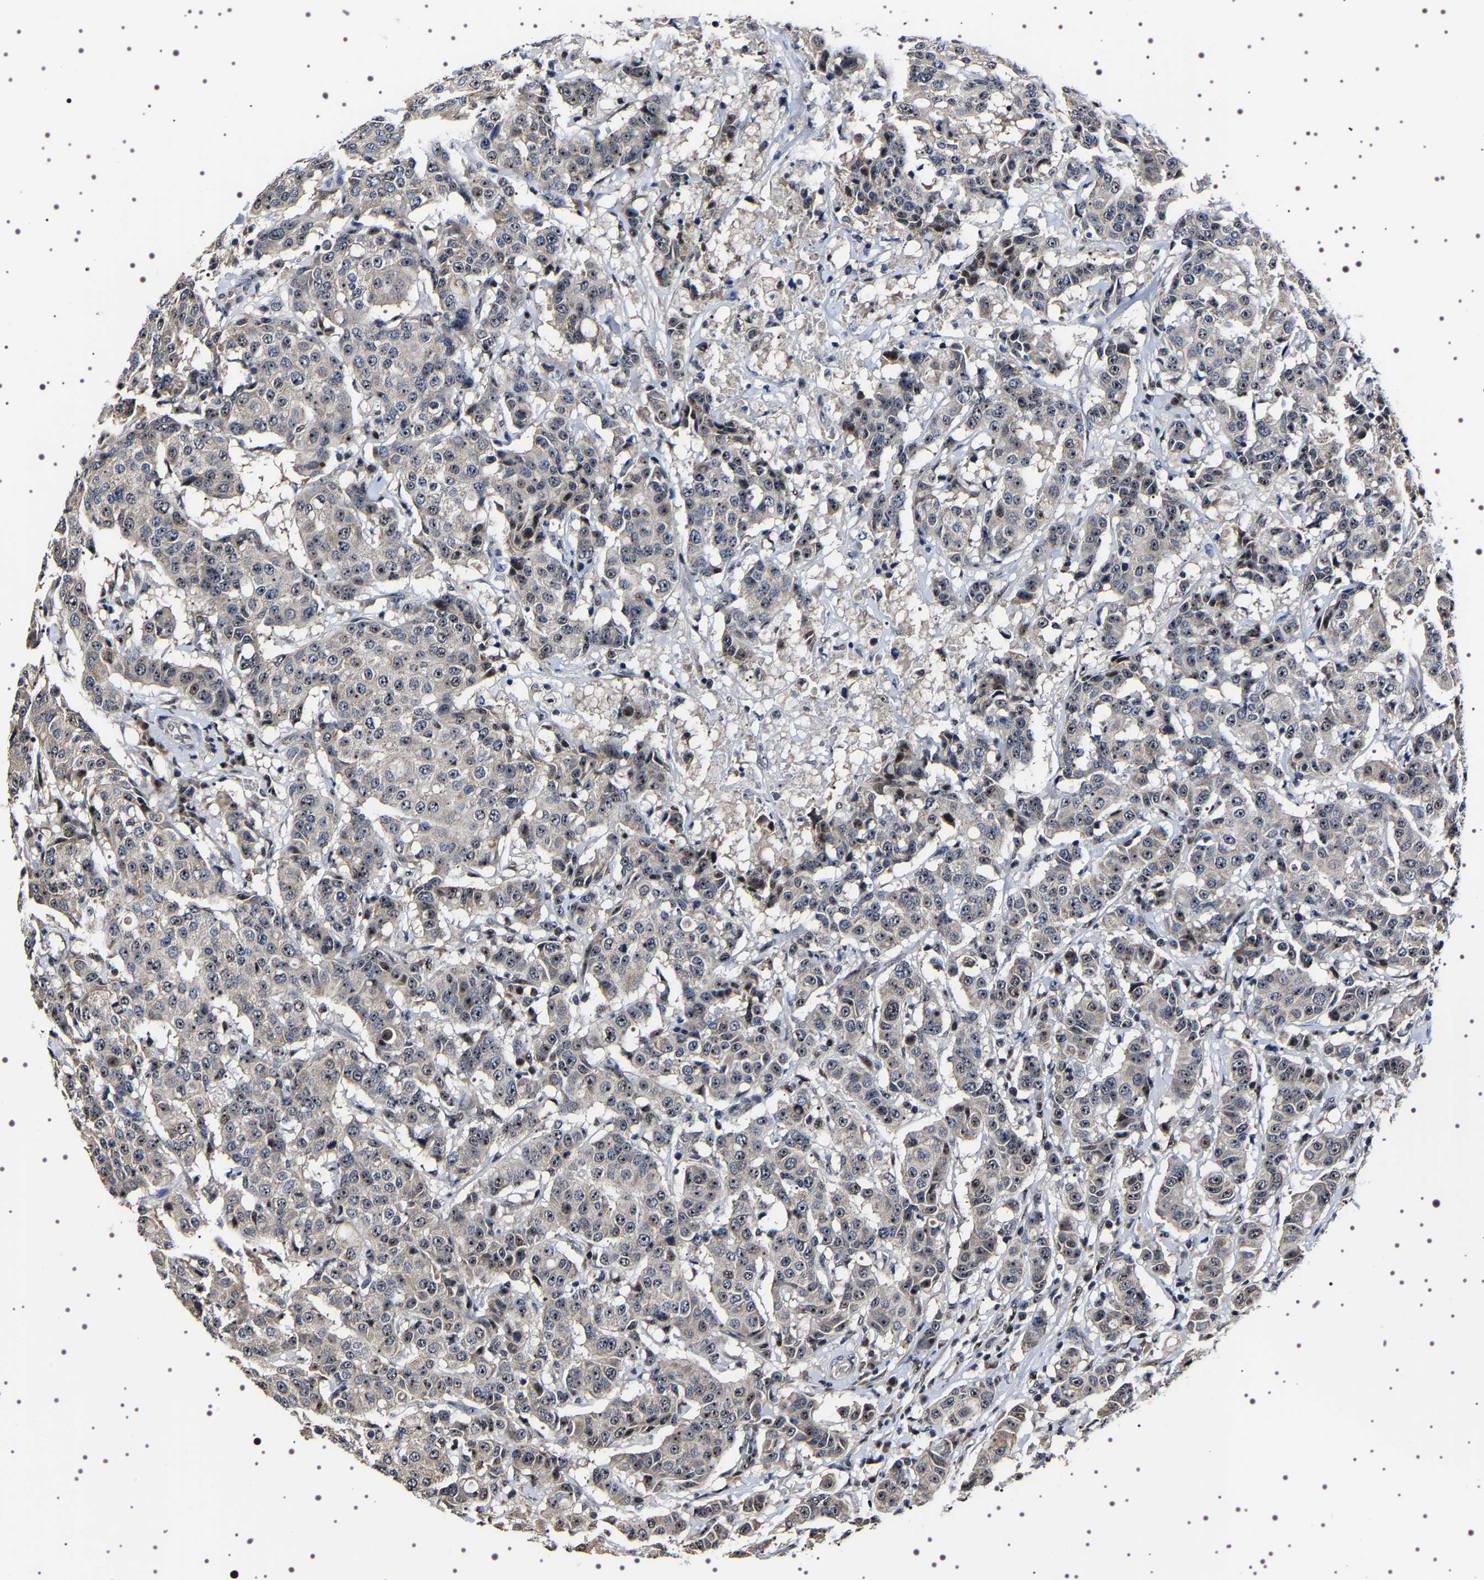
{"staining": {"intensity": "moderate", "quantity": "25%-75%", "location": "nuclear"}, "tissue": "breast cancer", "cell_type": "Tumor cells", "image_type": "cancer", "snomed": [{"axis": "morphology", "description": "Duct carcinoma"}, {"axis": "topography", "description": "Breast"}], "caption": "Breast intraductal carcinoma stained for a protein shows moderate nuclear positivity in tumor cells. (DAB (3,3'-diaminobenzidine) IHC, brown staining for protein, blue staining for nuclei).", "gene": "GNL3", "patient": {"sex": "female", "age": 27}}